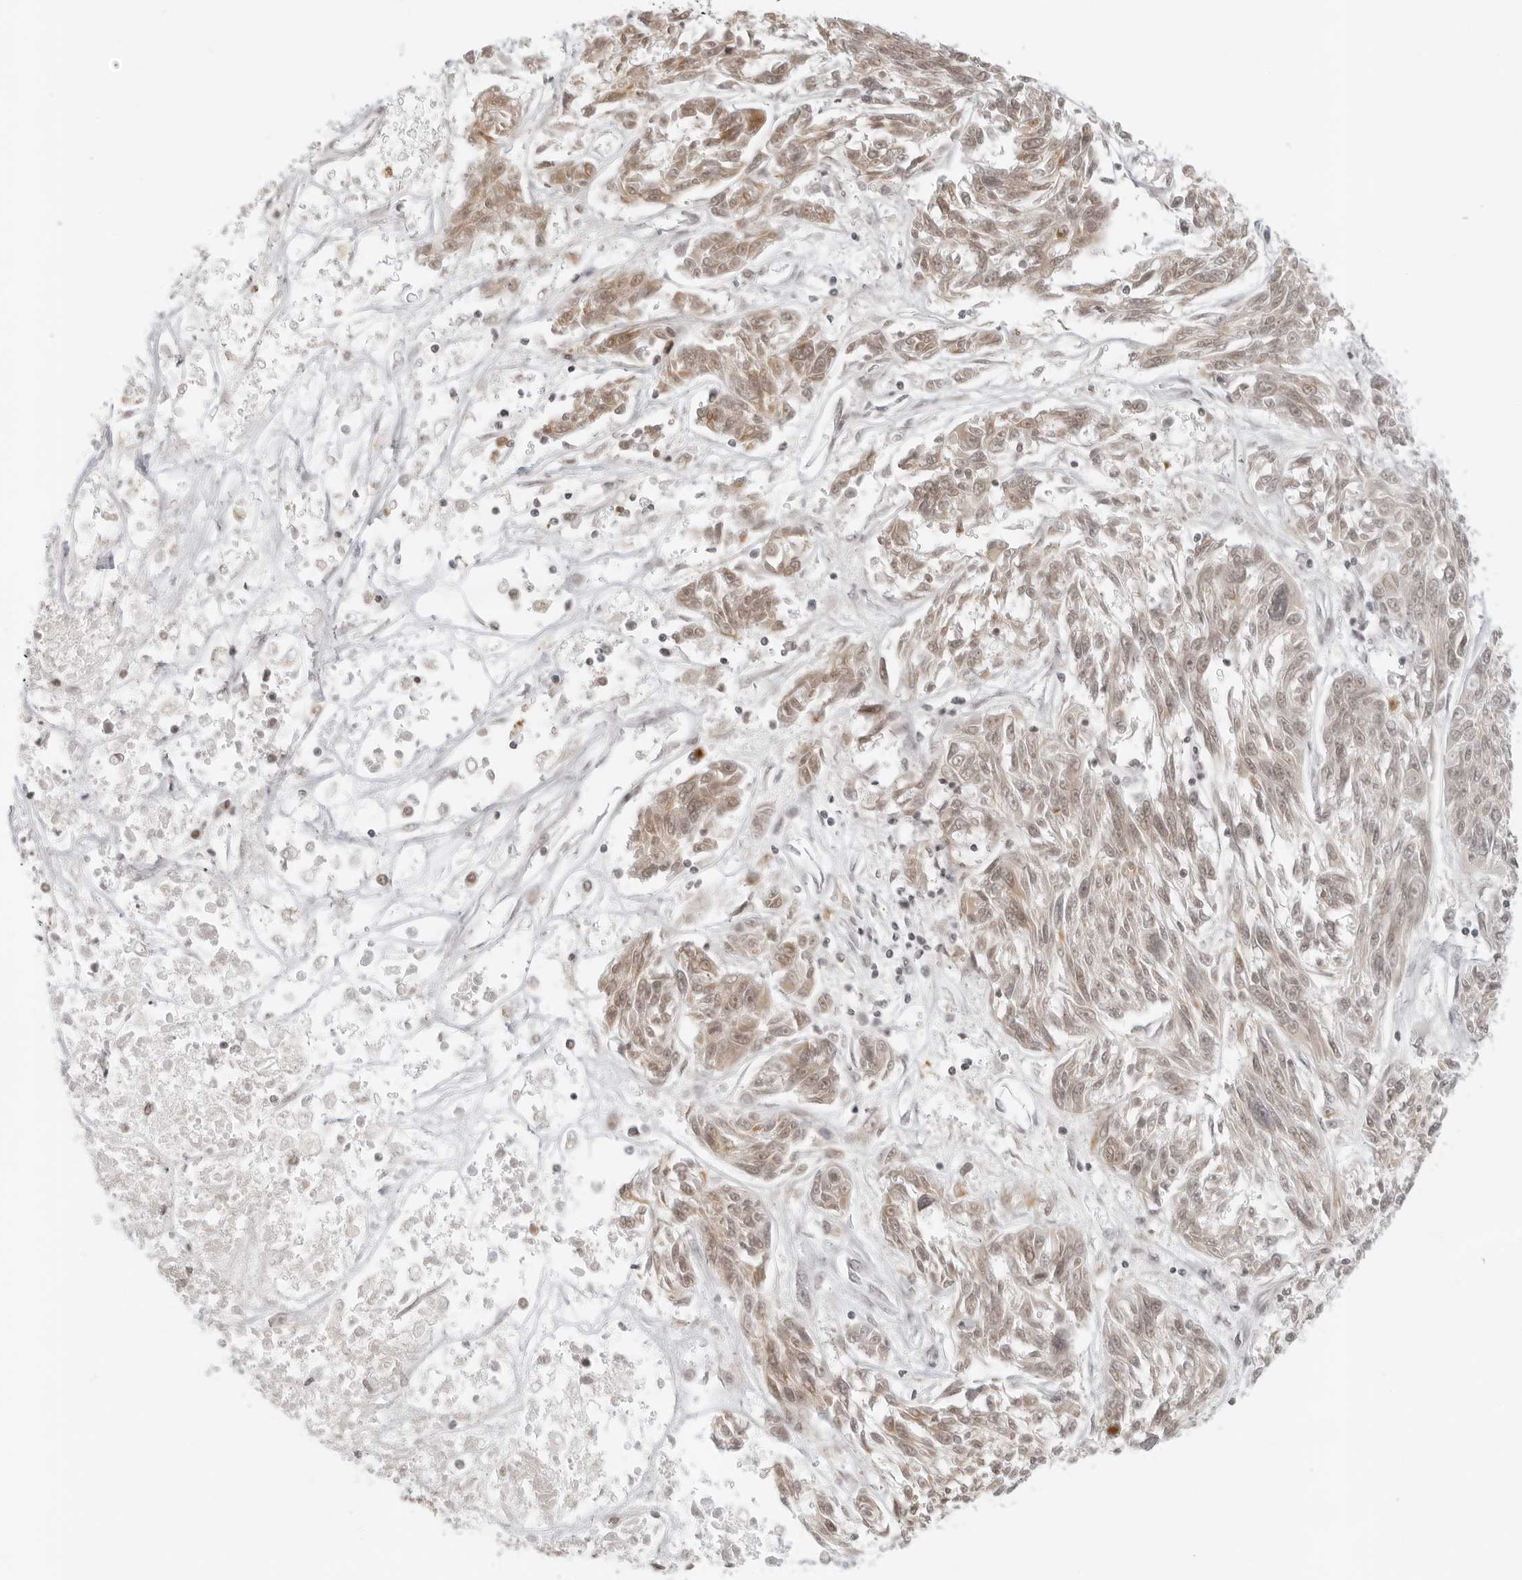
{"staining": {"intensity": "weak", "quantity": ">75%", "location": "cytoplasmic/membranous,nuclear"}, "tissue": "melanoma", "cell_type": "Tumor cells", "image_type": "cancer", "snomed": [{"axis": "morphology", "description": "Malignant melanoma, NOS"}, {"axis": "topography", "description": "Skin"}], "caption": "Melanoma stained with a brown dye shows weak cytoplasmic/membranous and nuclear positive staining in about >75% of tumor cells.", "gene": "ZNF407", "patient": {"sex": "male", "age": 53}}